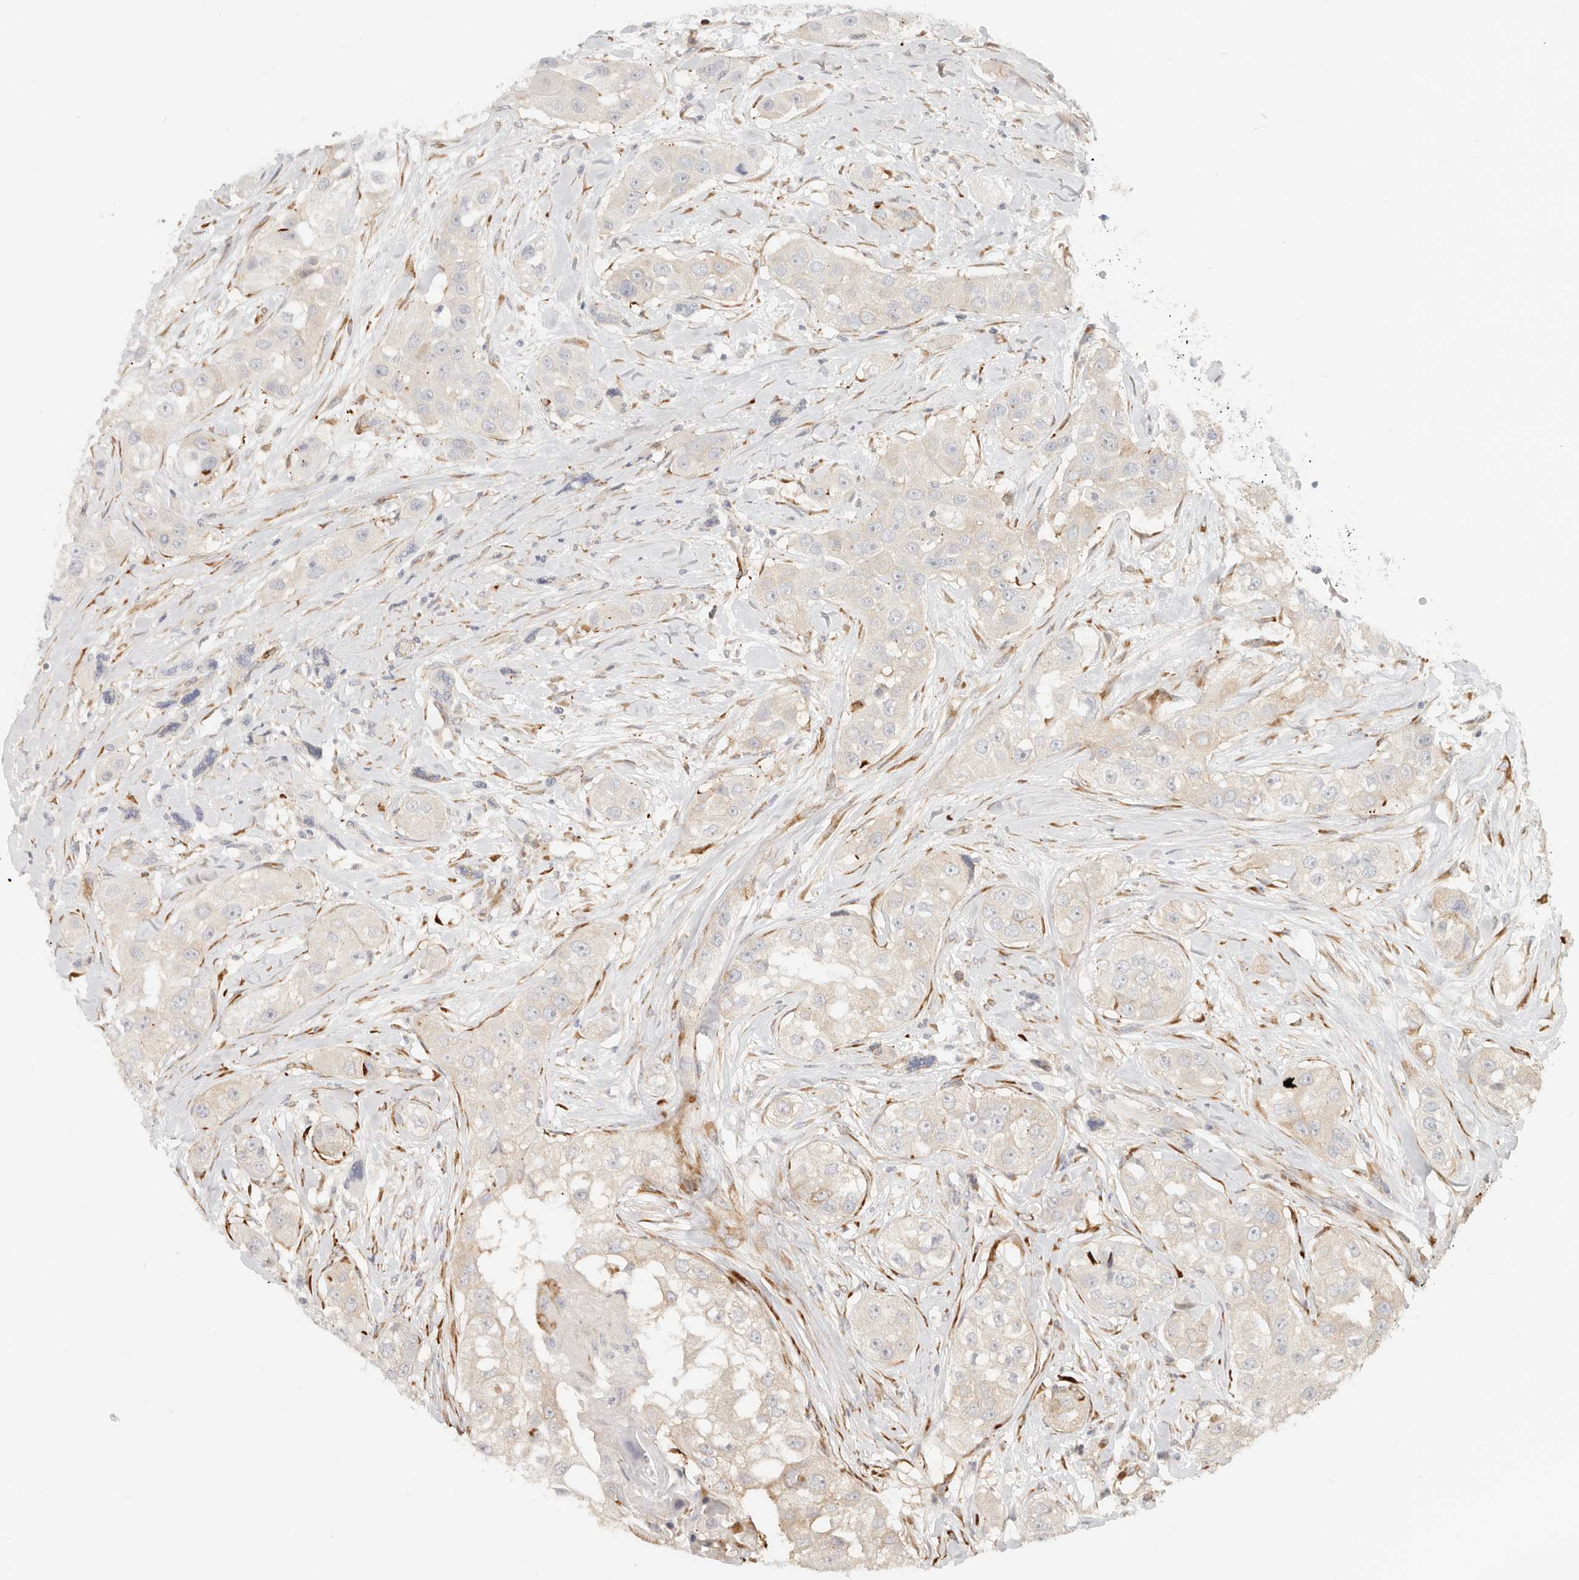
{"staining": {"intensity": "moderate", "quantity": "<25%", "location": "cytoplasmic/membranous"}, "tissue": "head and neck cancer", "cell_type": "Tumor cells", "image_type": "cancer", "snomed": [{"axis": "morphology", "description": "Normal tissue, NOS"}, {"axis": "morphology", "description": "Squamous cell carcinoma, NOS"}, {"axis": "topography", "description": "Skeletal muscle"}, {"axis": "topography", "description": "Head-Neck"}], "caption": "DAB immunohistochemical staining of human head and neck cancer reveals moderate cytoplasmic/membranous protein staining in about <25% of tumor cells.", "gene": "SASS6", "patient": {"sex": "male", "age": 51}}